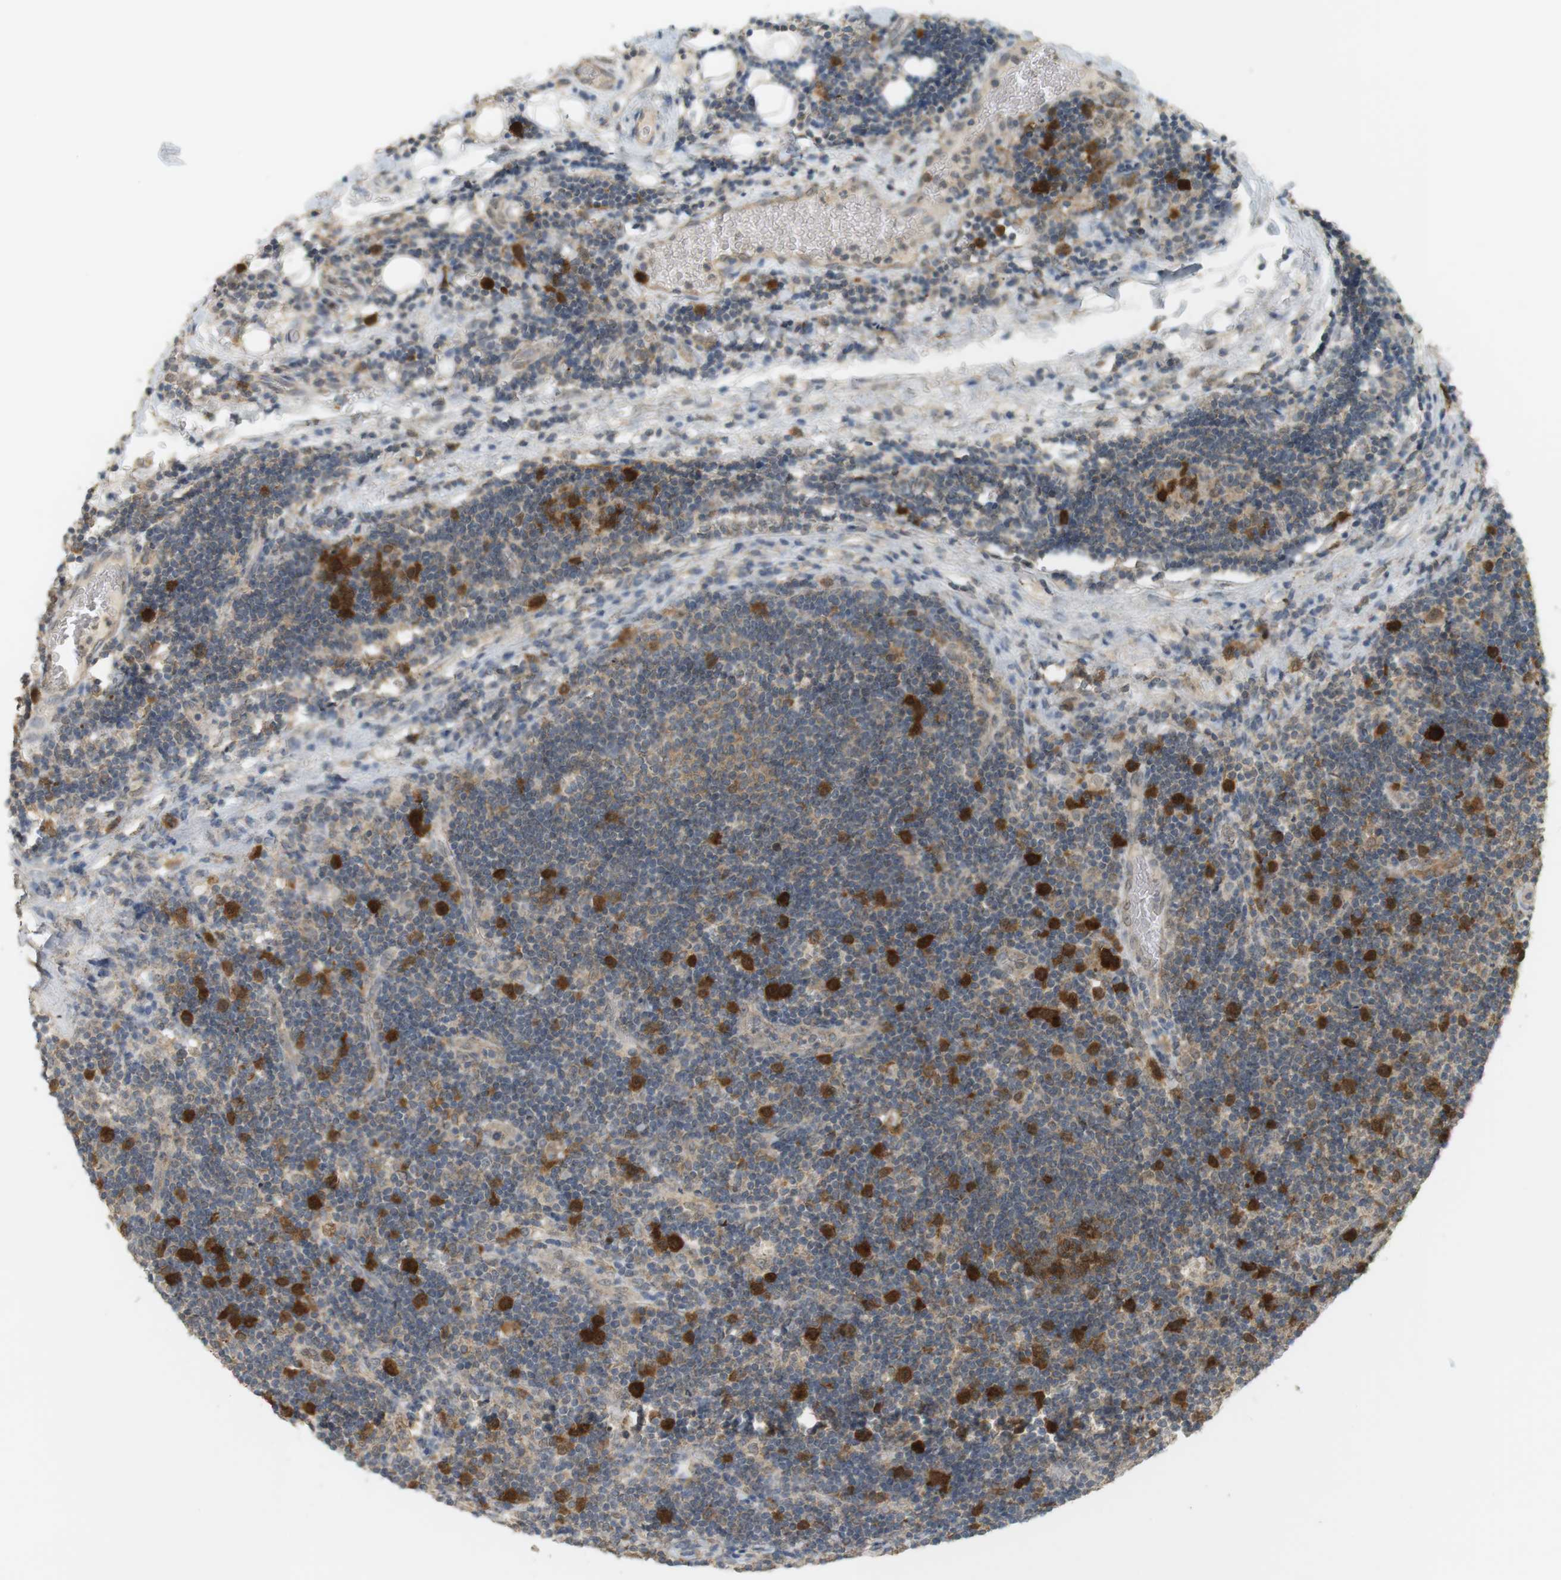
{"staining": {"intensity": "strong", "quantity": "25%-75%", "location": "cytoplasmic/membranous"}, "tissue": "lymph node", "cell_type": "Germinal center cells", "image_type": "normal", "snomed": [{"axis": "morphology", "description": "Normal tissue, NOS"}, {"axis": "topography", "description": "Lymph node"}, {"axis": "topography", "description": "Salivary gland"}], "caption": "Lymph node stained with DAB immunohistochemistry (IHC) exhibits high levels of strong cytoplasmic/membranous staining in about 25%-75% of germinal center cells. (brown staining indicates protein expression, while blue staining denotes nuclei).", "gene": "TTK", "patient": {"sex": "male", "age": 8}}